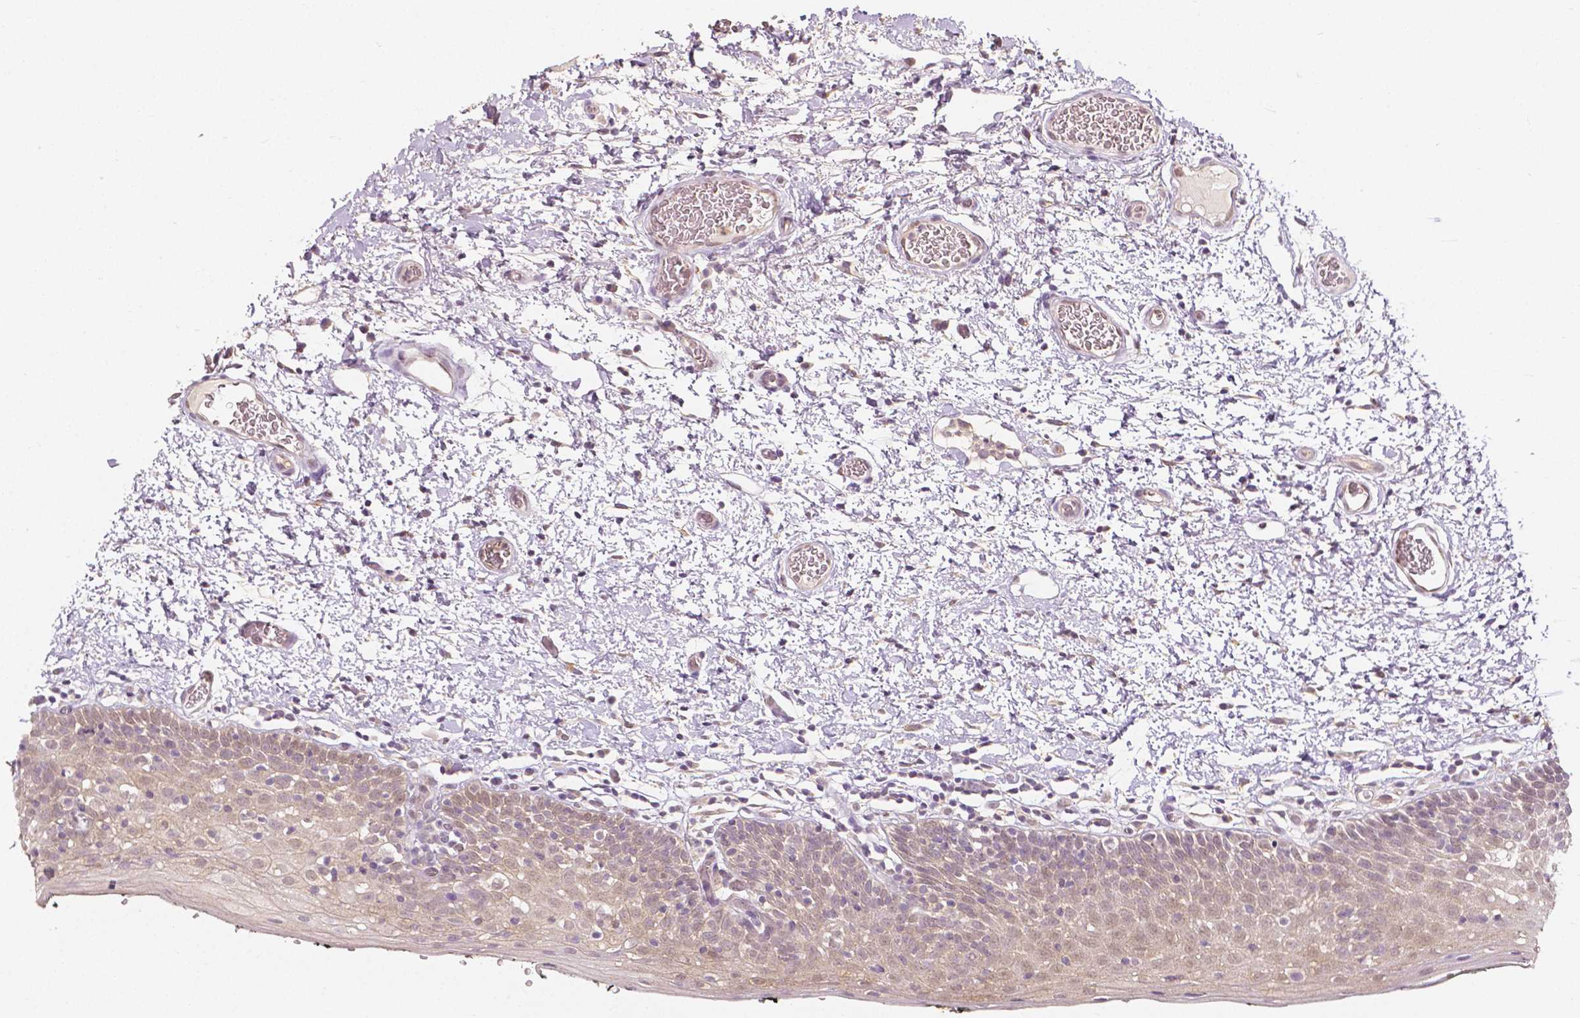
{"staining": {"intensity": "weak", "quantity": ">75%", "location": "cytoplasmic/membranous,nuclear"}, "tissue": "oral mucosa", "cell_type": "Squamous epithelial cells", "image_type": "normal", "snomed": [{"axis": "morphology", "description": "Normal tissue, NOS"}, {"axis": "morphology", "description": "Squamous cell carcinoma, NOS"}, {"axis": "topography", "description": "Oral tissue"}, {"axis": "topography", "description": "Head-Neck"}], "caption": "About >75% of squamous epithelial cells in normal human oral mucosa display weak cytoplasmic/membranous,nuclear protein staining as visualized by brown immunohistochemical staining.", "gene": "NAPRT", "patient": {"sex": "male", "age": 69}}